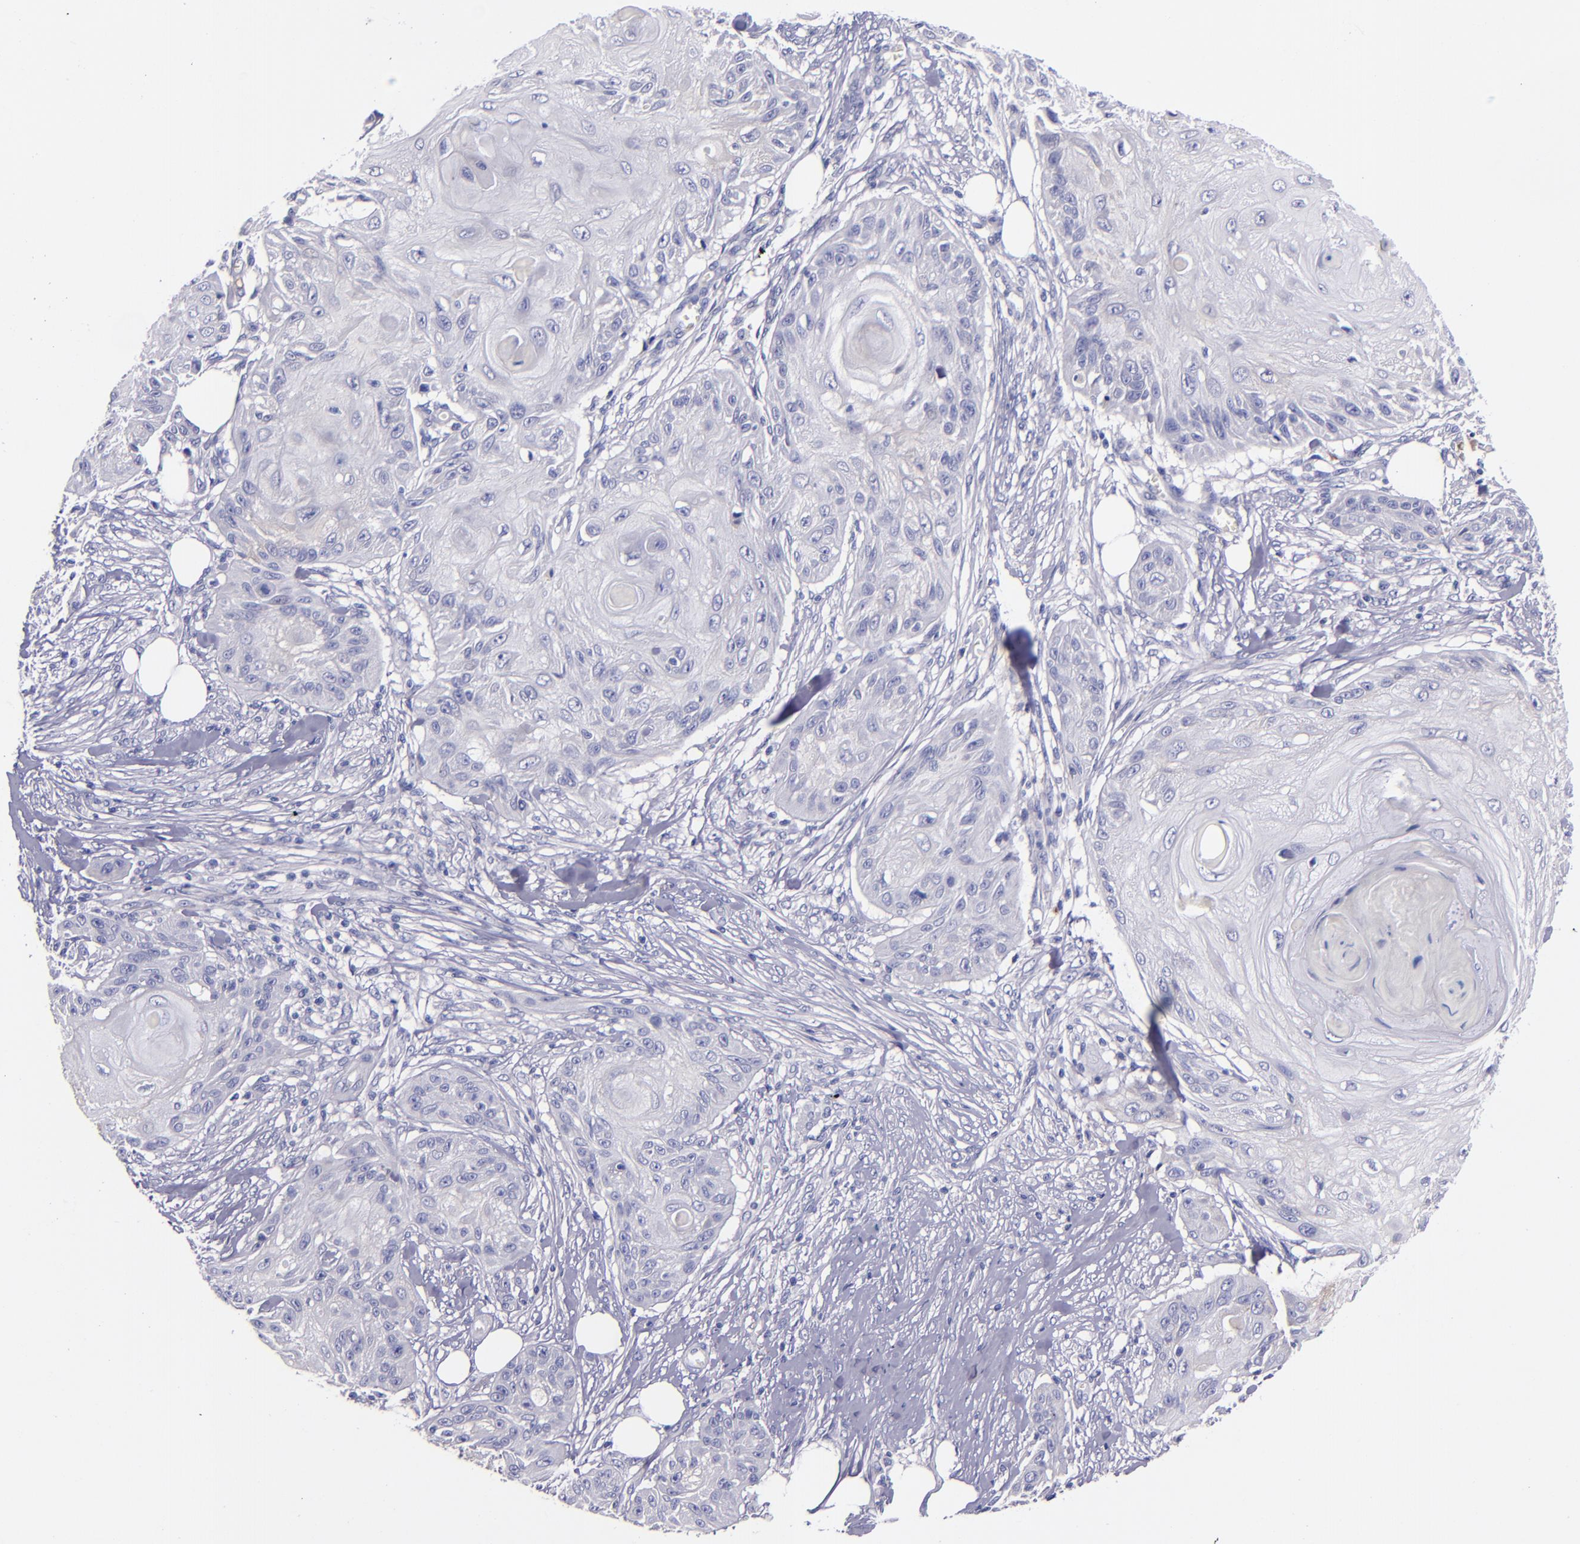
{"staining": {"intensity": "negative", "quantity": "none", "location": "none"}, "tissue": "skin cancer", "cell_type": "Tumor cells", "image_type": "cancer", "snomed": [{"axis": "morphology", "description": "Squamous cell carcinoma, NOS"}, {"axis": "topography", "description": "Skin"}], "caption": "An IHC histopathology image of squamous cell carcinoma (skin) is shown. There is no staining in tumor cells of squamous cell carcinoma (skin). The staining was performed using DAB to visualize the protein expression in brown, while the nuclei were stained in blue with hematoxylin (Magnification: 20x).", "gene": "KNG1", "patient": {"sex": "female", "age": 88}}